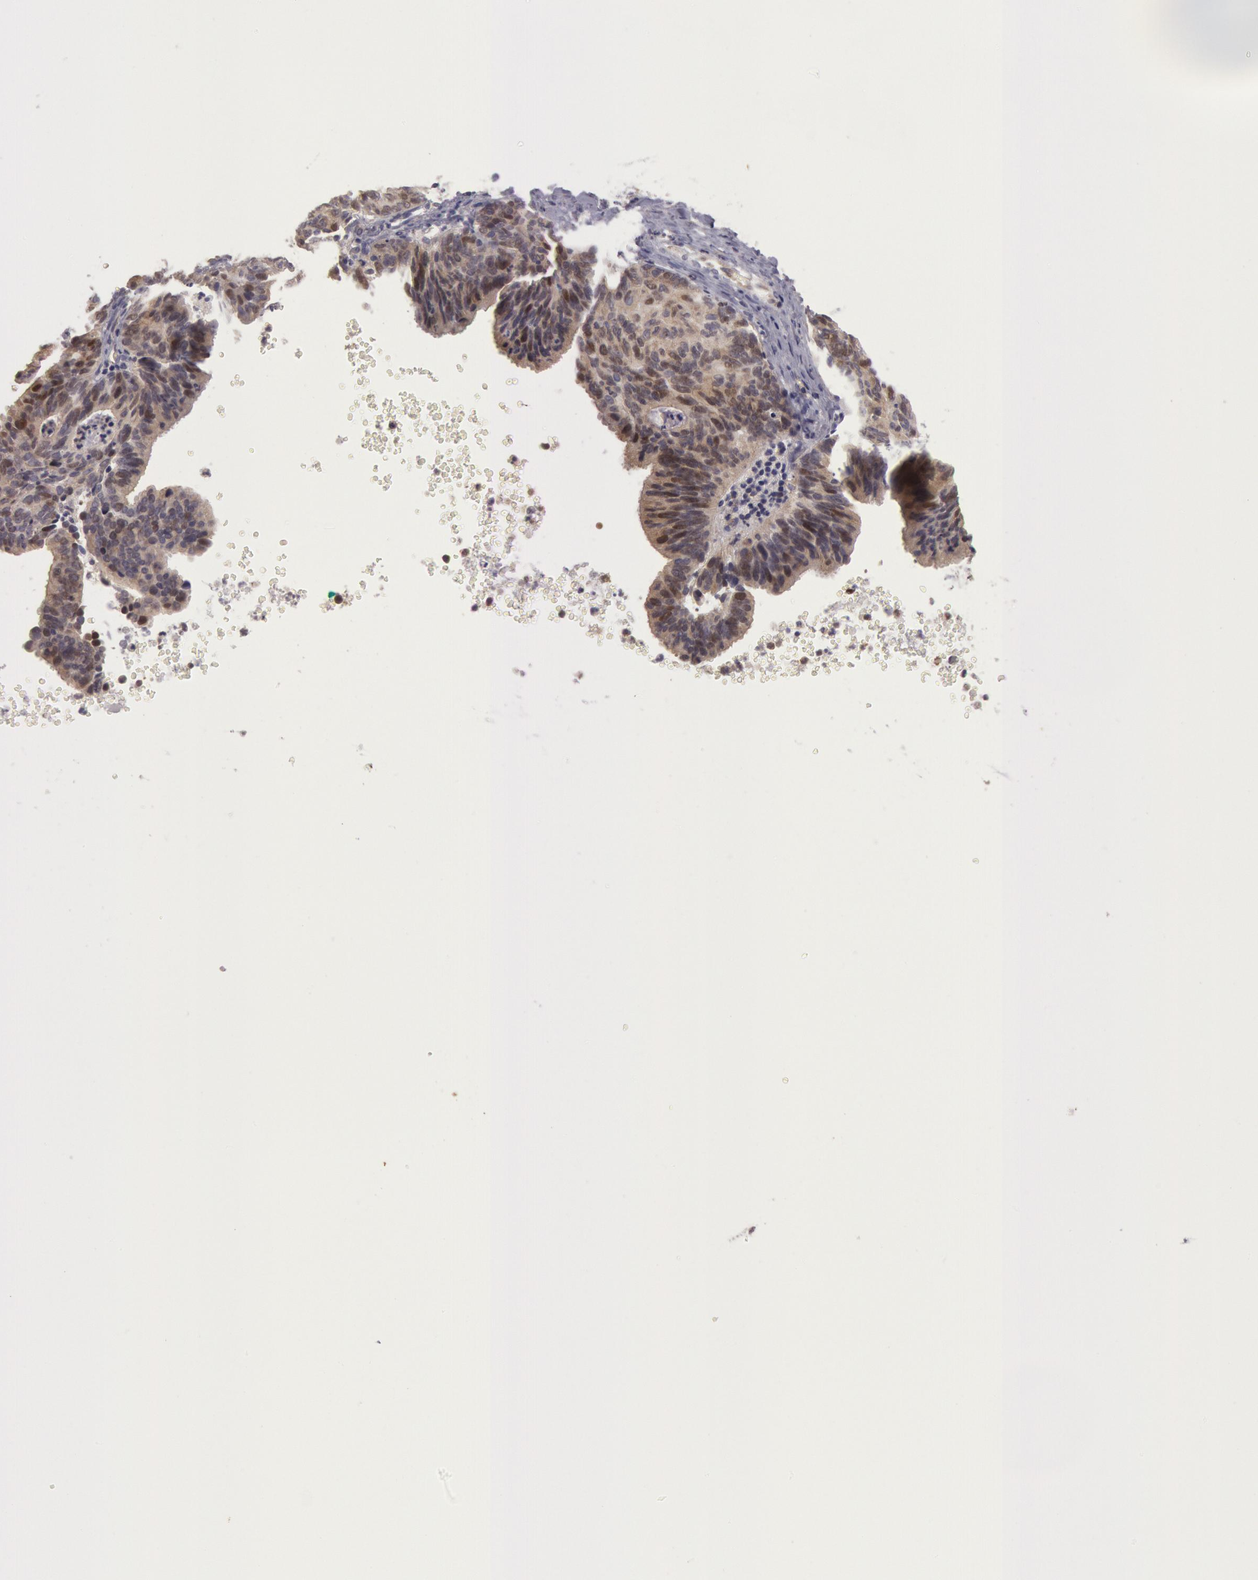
{"staining": {"intensity": "moderate", "quantity": "25%-75%", "location": "nuclear"}, "tissue": "ovarian cancer", "cell_type": "Tumor cells", "image_type": "cancer", "snomed": [{"axis": "morphology", "description": "Carcinoma, endometroid"}, {"axis": "topography", "description": "Ovary"}], "caption": "Brown immunohistochemical staining in human ovarian cancer (endometroid carcinoma) reveals moderate nuclear expression in about 25%-75% of tumor cells. The staining was performed using DAB (3,3'-diaminobenzidine) to visualize the protein expression in brown, while the nuclei were stained in blue with hematoxylin (Magnification: 20x).", "gene": "AMOTL1", "patient": {"sex": "female", "age": 52}}